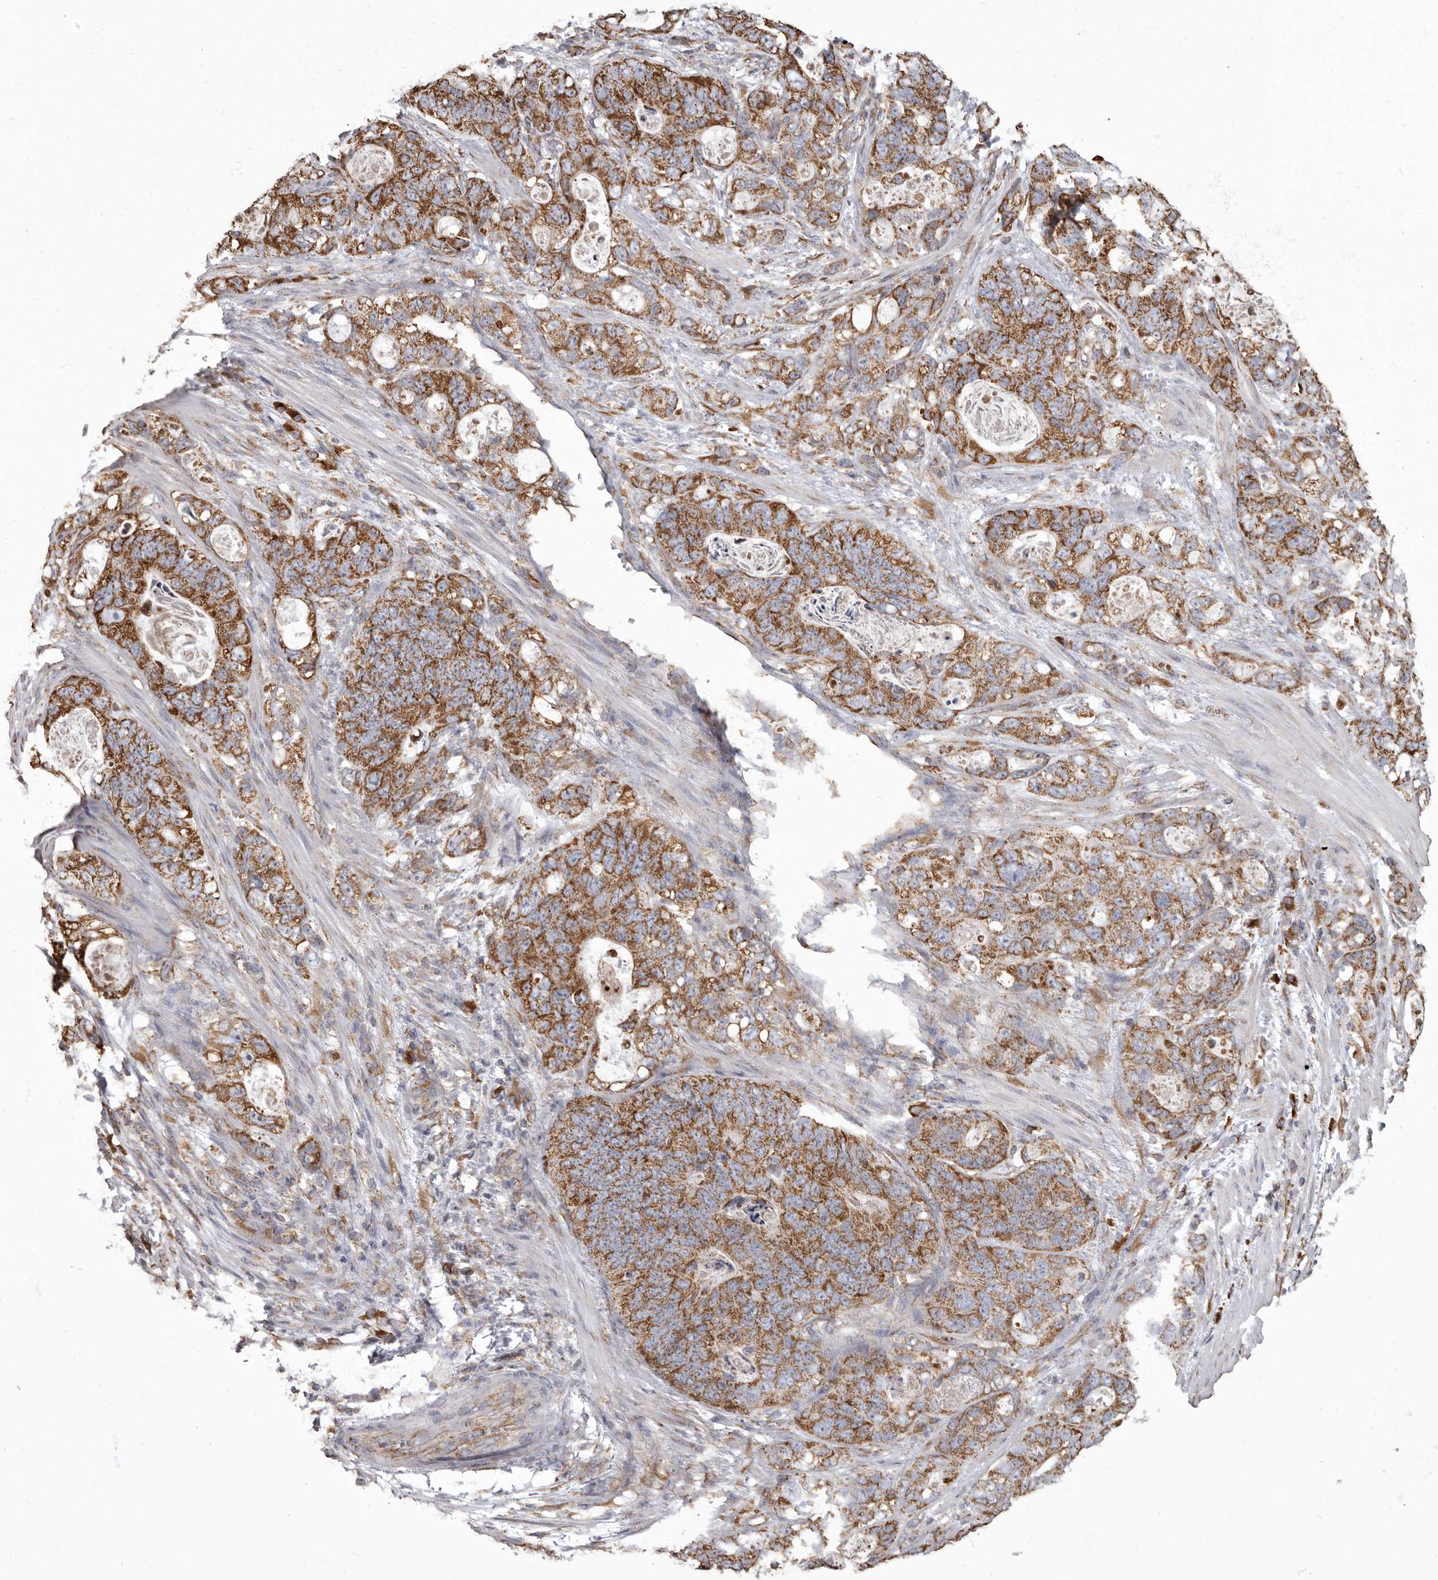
{"staining": {"intensity": "strong", "quantity": ">75%", "location": "cytoplasmic/membranous"}, "tissue": "stomach cancer", "cell_type": "Tumor cells", "image_type": "cancer", "snomed": [{"axis": "morphology", "description": "Normal tissue, NOS"}, {"axis": "morphology", "description": "Adenocarcinoma, NOS"}, {"axis": "topography", "description": "Stomach"}], "caption": "An immunohistochemistry micrograph of neoplastic tissue is shown. Protein staining in brown labels strong cytoplasmic/membranous positivity in adenocarcinoma (stomach) within tumor cells.", "gene": "CDK5RAP3", "patient": {"sex": "female", "age": 89}}